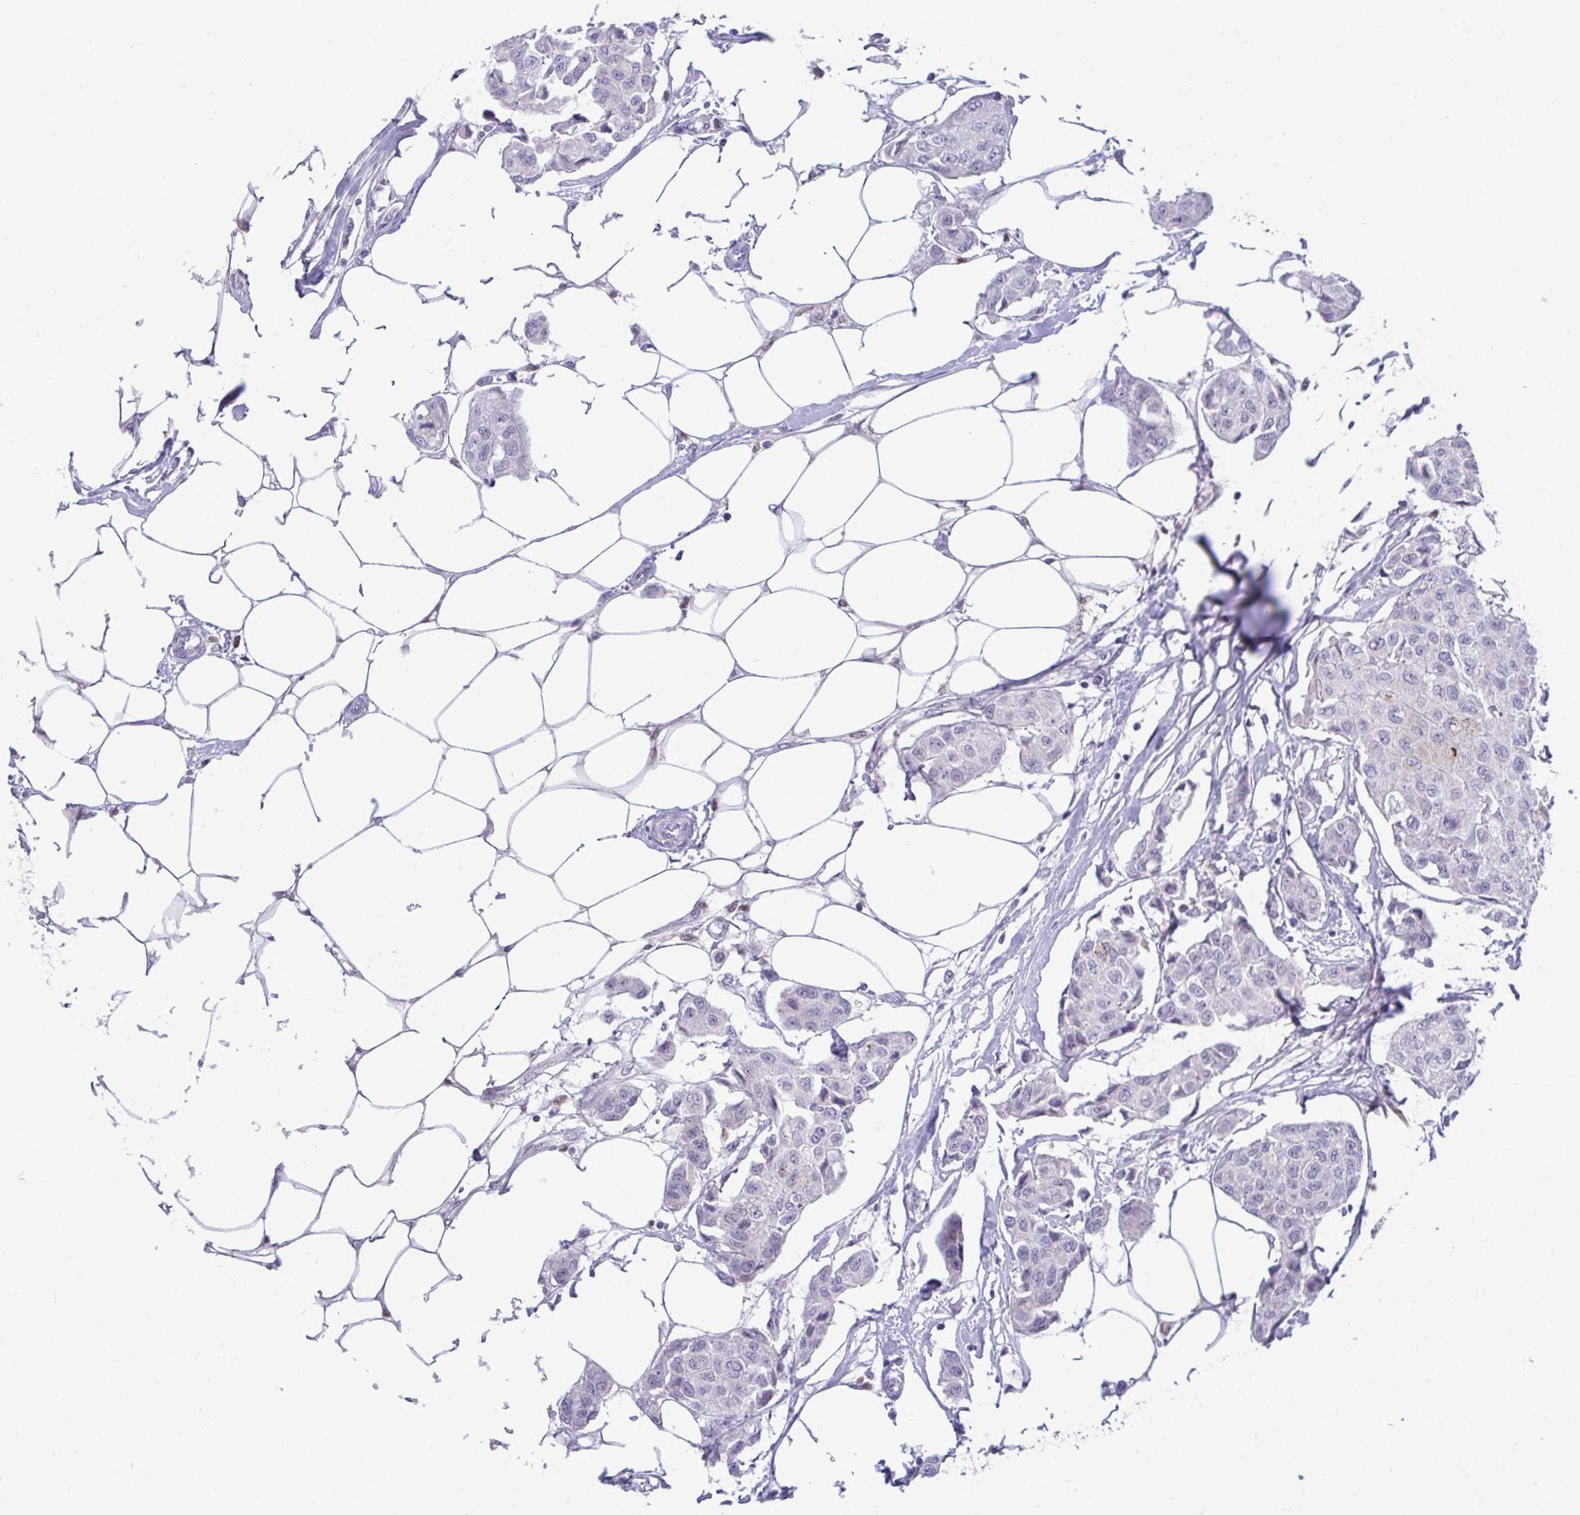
{"staining": {"intensity": "negative", "quantity": "none", "location": "none"}, "tissue": "breast cancer", "cell_type": "Tumor cells", "image_type": "cancer", "snomed": [{"axis": "morphology", "description": "Duct carcinoma"}, {"axis": "topography", "description": "Breast"}, {"axis": "topography", "description": "Lymph node"}], "caption": "Immunohistochemistry micrograph of neoplastic tissue: human breast cancer (intraductal carcinoma) stained with DAB (3,3'-diaminobenzidine) displays no significant protein staining in tumor cells. (DAB immunohistochemistry with hematoxylin counter stain).", "gene": "EPOP", "patient": {"sex": "female", "age": 80}}